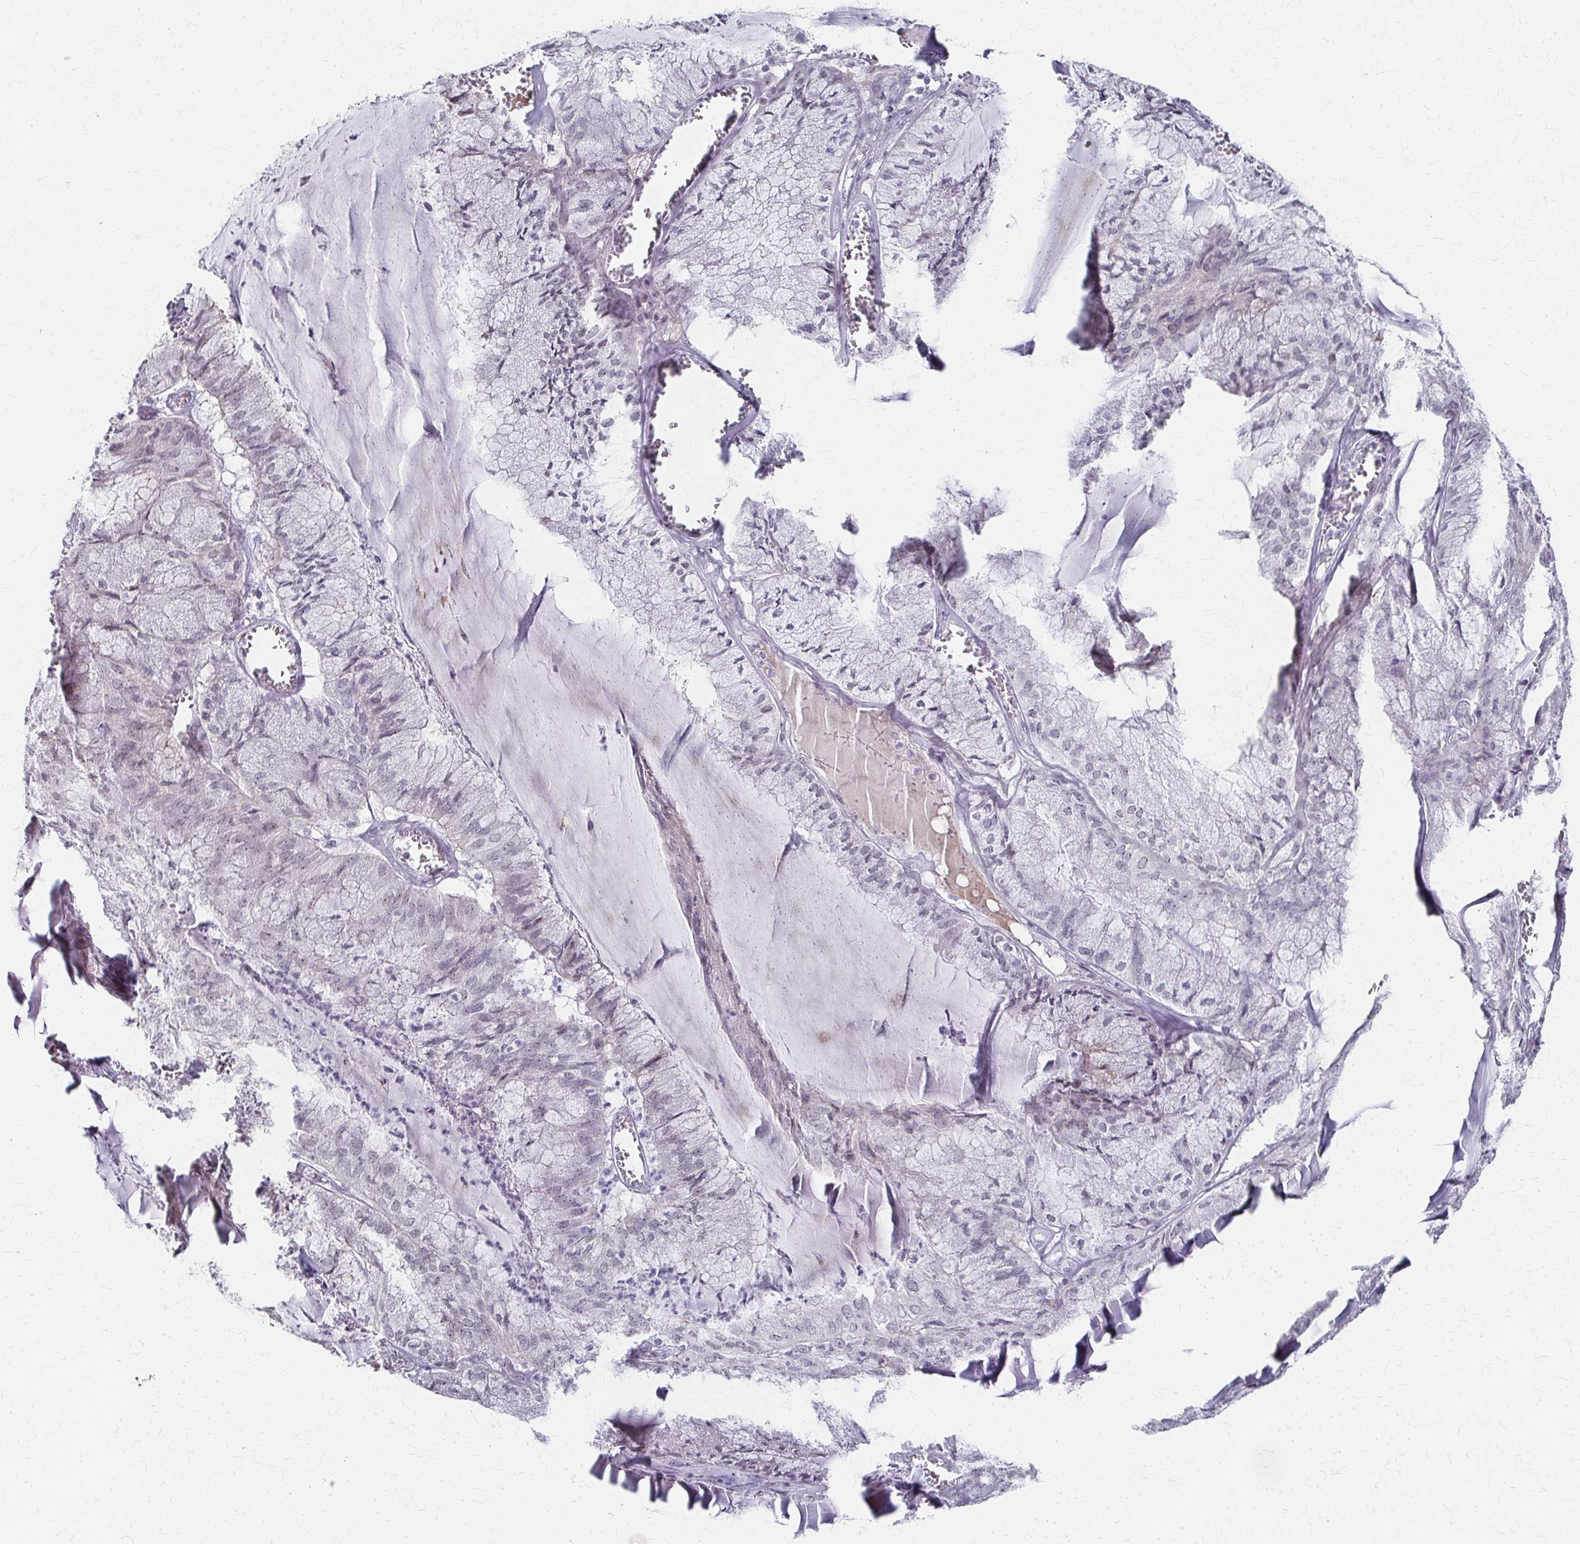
{"staining": {"intensity": "negative", "quantity": "none", "location": "none"}, "tissue": "endometrial cancer", "cell_type": "Tumor cells", "image_type": "cancer", "snomed": [{"axis": "morphology", "description": "Carcinoma, NOS"}, {"axis": "topography", "description": "Endometrium"}], "caption": "Immunohistochemistry histopathology image of human endometrial cancer stained for a protein (brown), which shows no expression in tumor cells. (DAB immunohistochemistry with hematoxylin counter stain).", "gene": "PES1", "patient": {"sex": "female", "age": 62}}